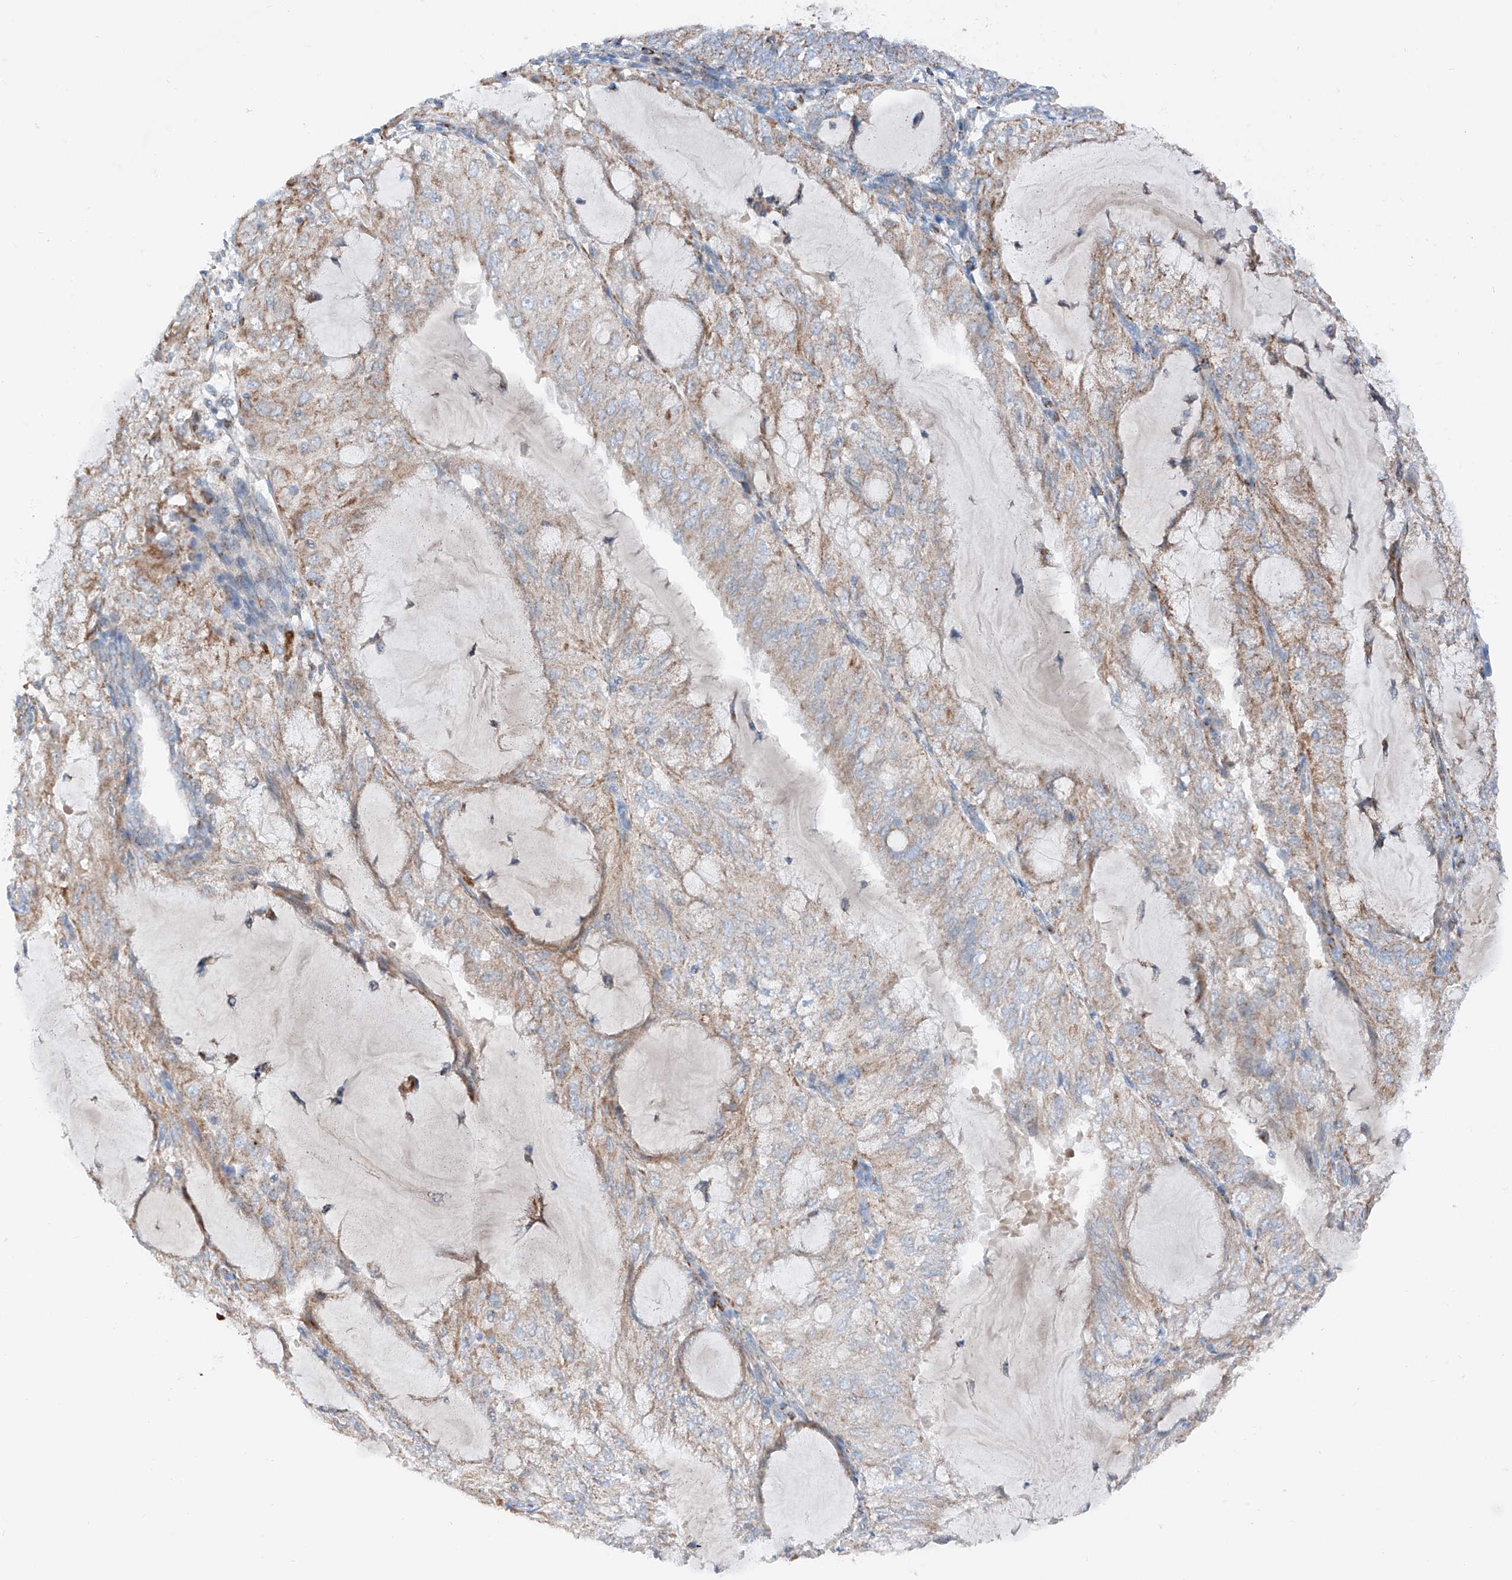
{"staining": {"intensity": "moderate", "quantity": "25%-75%", "location": "cytoplasmic/membranous"}, "tissue": "endometrial cancer", "cell_type": "Tumor cells", "image_type": "cancer", "snomed": [{"axis": "morphology", "description": "Adenocarcinoma, NOS"}, {"axis": "topography", "description": "Endometrium"}], "caption": "The photomicrograph demonstrates staining of endometrial cancer (adenocarcinoma), revealing moderate cytoplasmic/membranous protein staining (brown color) within tumor cells.", "gene": "MRAP", "patient": {"sex": "female", "age": 81}}